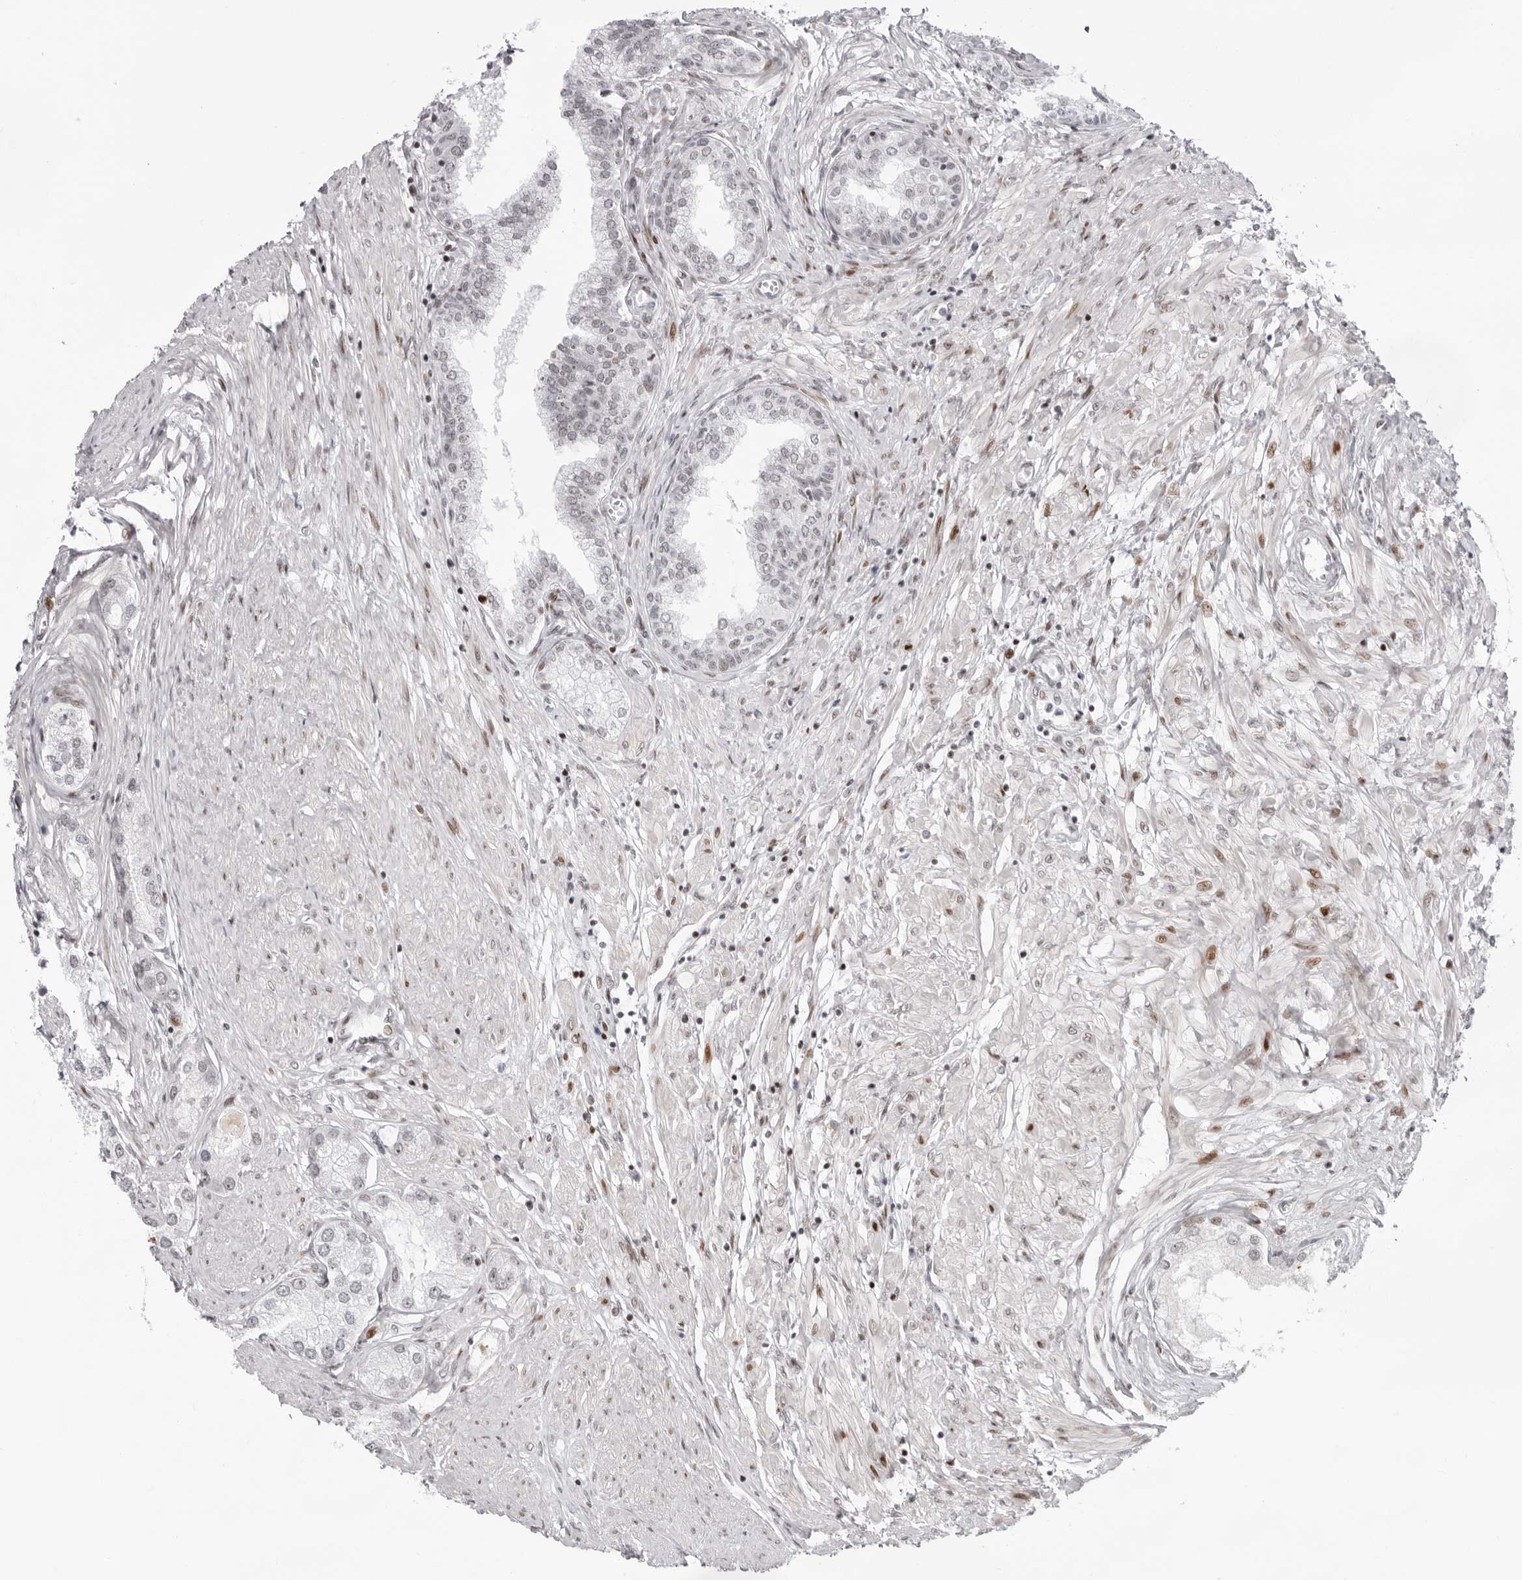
{"staining": {"intensity": "negative", "quantity": "none", "location": "none"}, "tissue": "prostate cancer", "cell_type": "Tumor cells", "image_type": "cancer", "snomed": [{"axis": "morphology", "description": "Adenocarcinoma, Low grade"}, {"axis": "topography", "description": "Prostate"}], "caption": "The micrograph shows no staining of tumor cells in prostate cancer.", "gene": "NTPCR", "patient": {"sex": "male", "age": 62}}